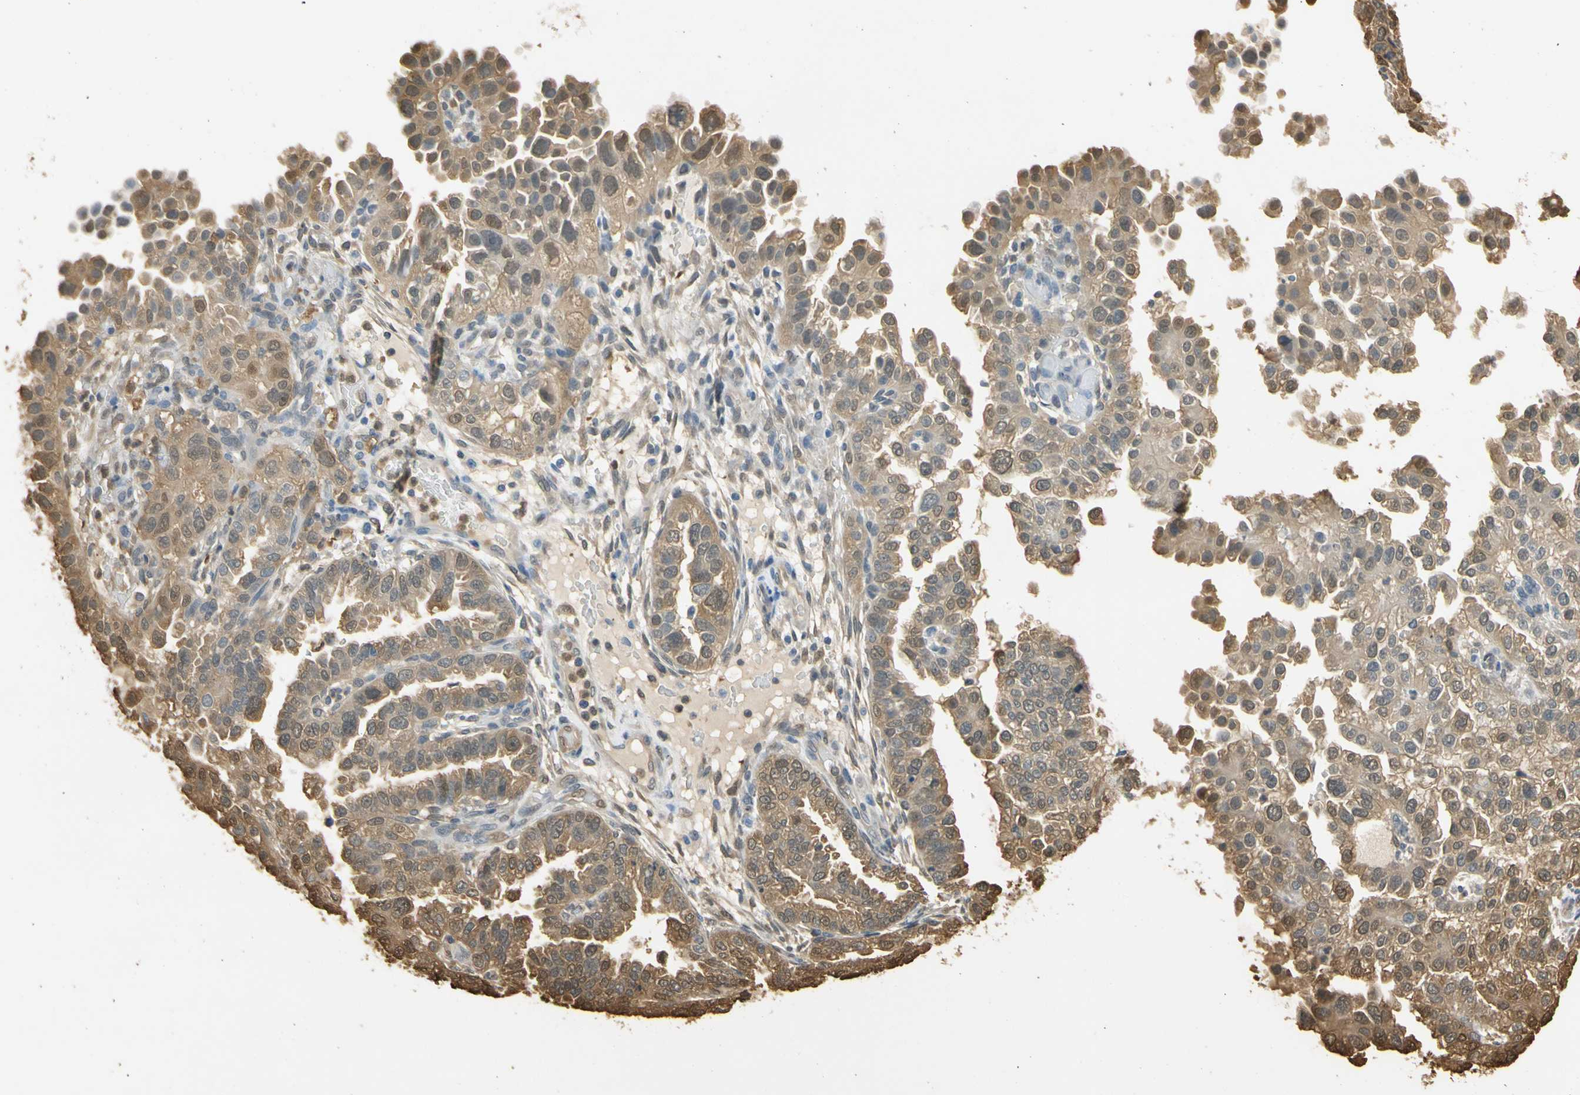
{"staining": {"intensity": "moderate", "quantity": ">75%", "location": "cytoplasmic/membranous,nuclear"}, "tissue": "endometrial cancer", "cell_type": "Tumor cells", "image_type": "cancer", "snomed": [{"axis": "morphology", "description": "Adenocarcinoma, NOS"}, {"axis": "topography", "description": "Endometrium"}], "caption": "A medium amount of moderate cytoplasmic/membranous and nuclear staining is identified in approximately >75% of tumor cells in endometrial cancer (adenocarcinoma) tissue. (IHC, brightfield microscopy, high magnification).", "gene": "S100A6", "patient": {"sex": "female", "age": 85}}